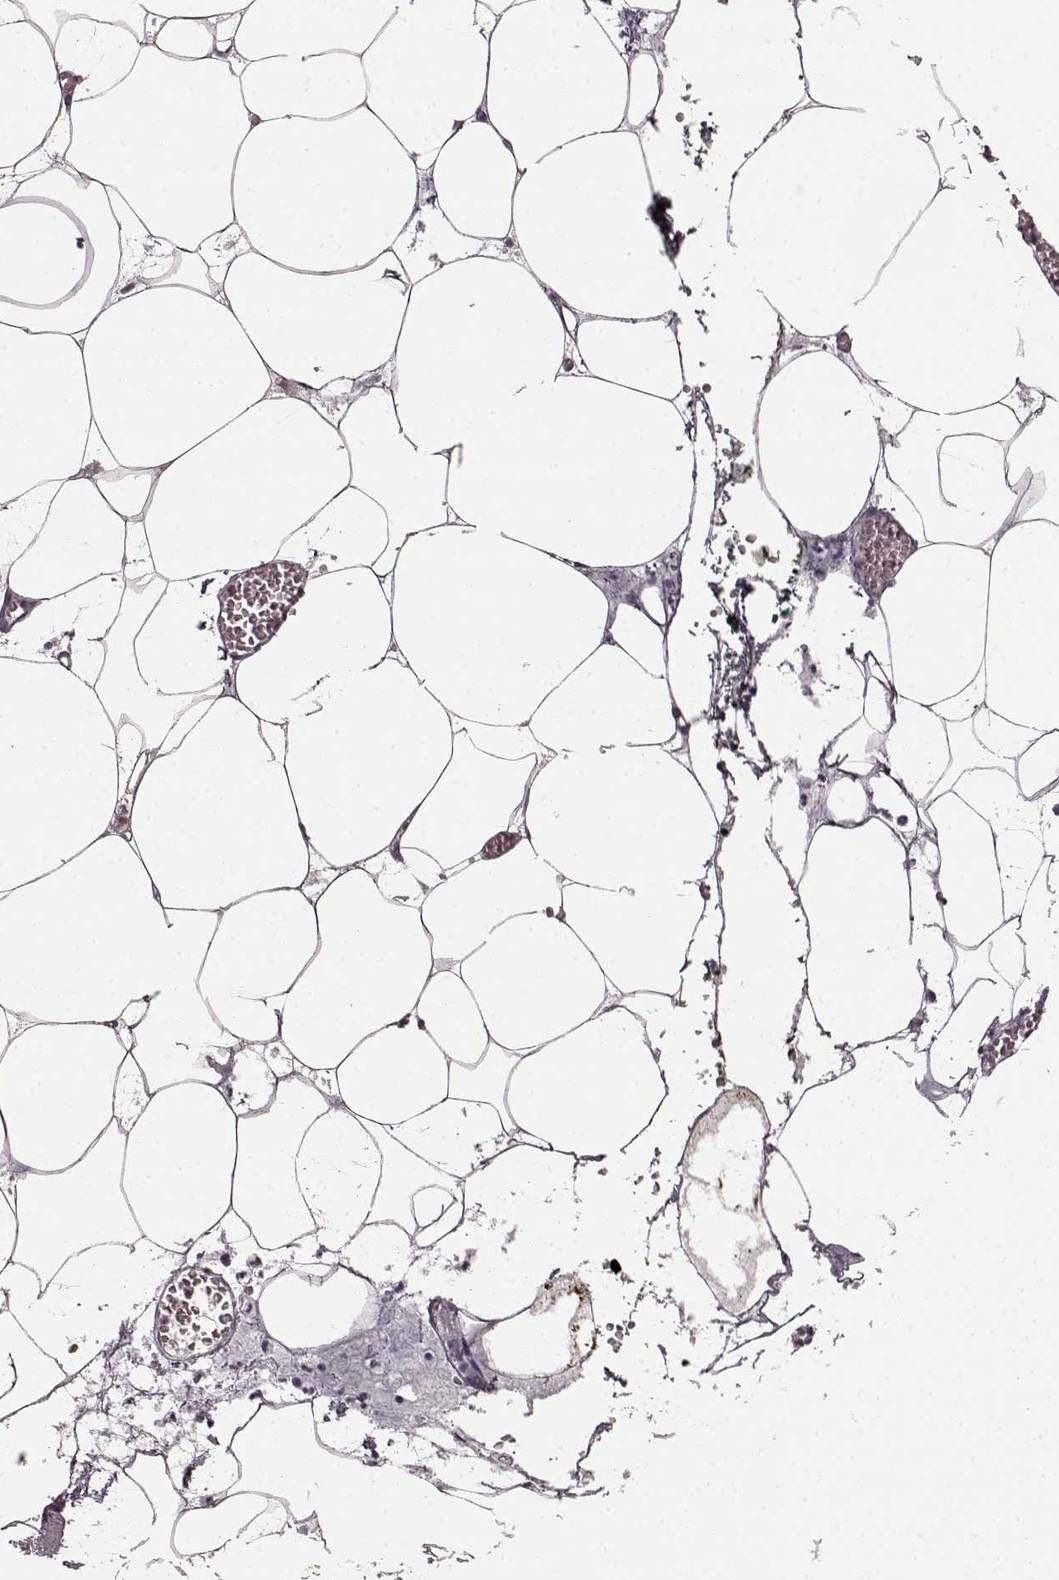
{"staining": {"intensity": "negative", "quantity": "none", "location": "none"}, "tissue": "adipose tissue", "cell_type": "Adipocytes", "image_type": "normal", "snomed": [{"axis": "morphology", "description": "Normal tissue, NOS"}, {"axis": "topography", "description": "Adipose tissue"}, {"axis": "topography", "description": "Pancreas"}, {"axis": "topography", "description": "Peripheral nerve tissue"}], "caption": "This is an immunohistochemistry histopathology image of unremarkable human adipose tissue. There is no staining in adipocytes.", "gene": "PRKCE", "patient": {"sex": "female", "age": 58}}